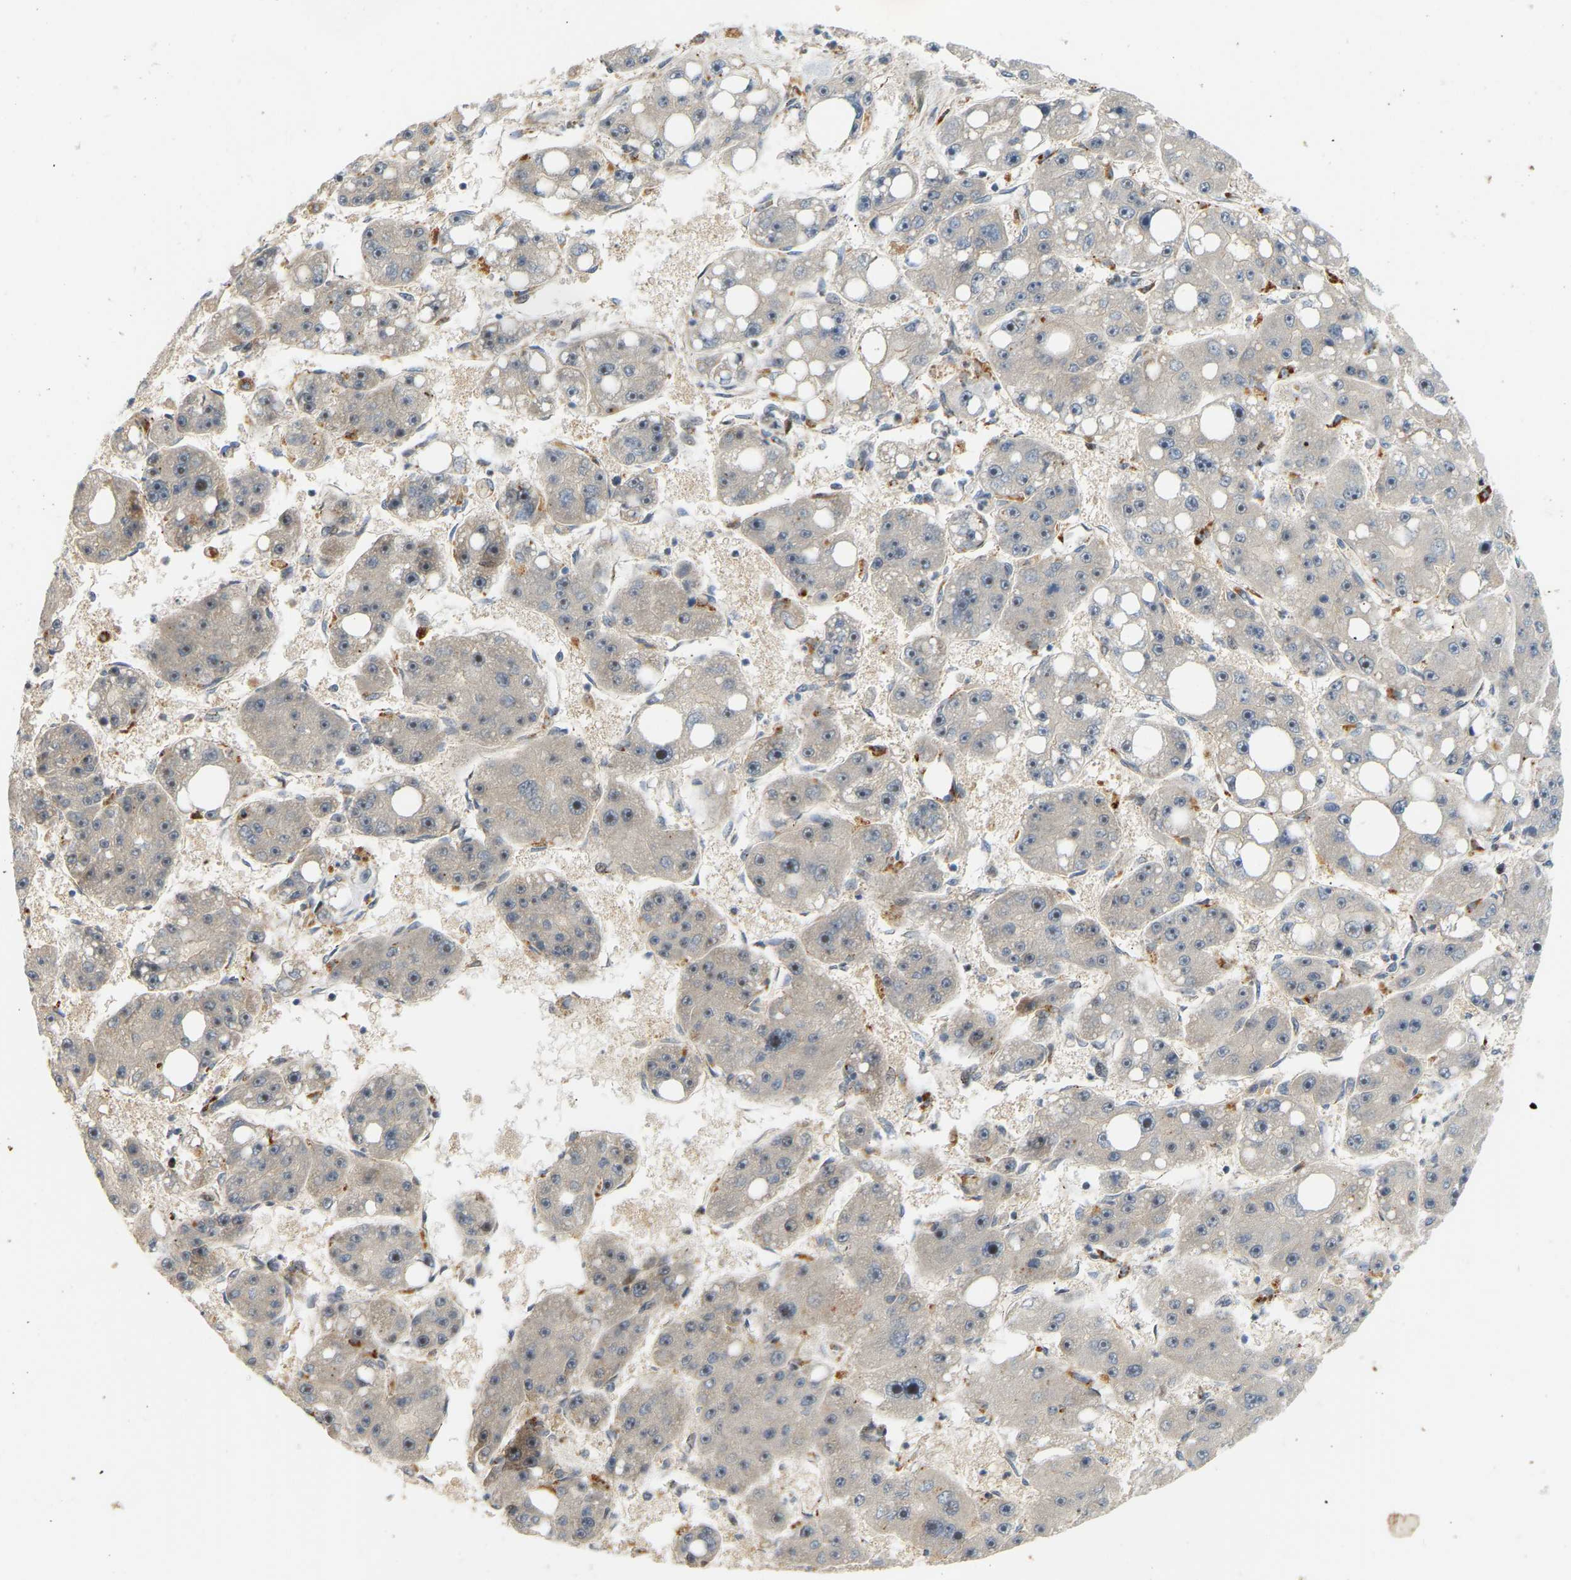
{"staining": {"intensity": "negative", "quantity": "none", "location": "none"}, "tissue": "liver cancer", "cell_type": "Tumor cells", "image_type": "cancer", "snomed": [{"axis": "morphology", "description": "Carcinoma, Hepatocellular, NOS"}, {"axis": "topography", "description": "Liver"}], "caption": "Protein analysis of liver cancer (hepatocellular carcinoma) demonstrates no significant staining in tumor cells.", "gene": "POGLUT2", "patient": {"sex": "female", "age": 61}}